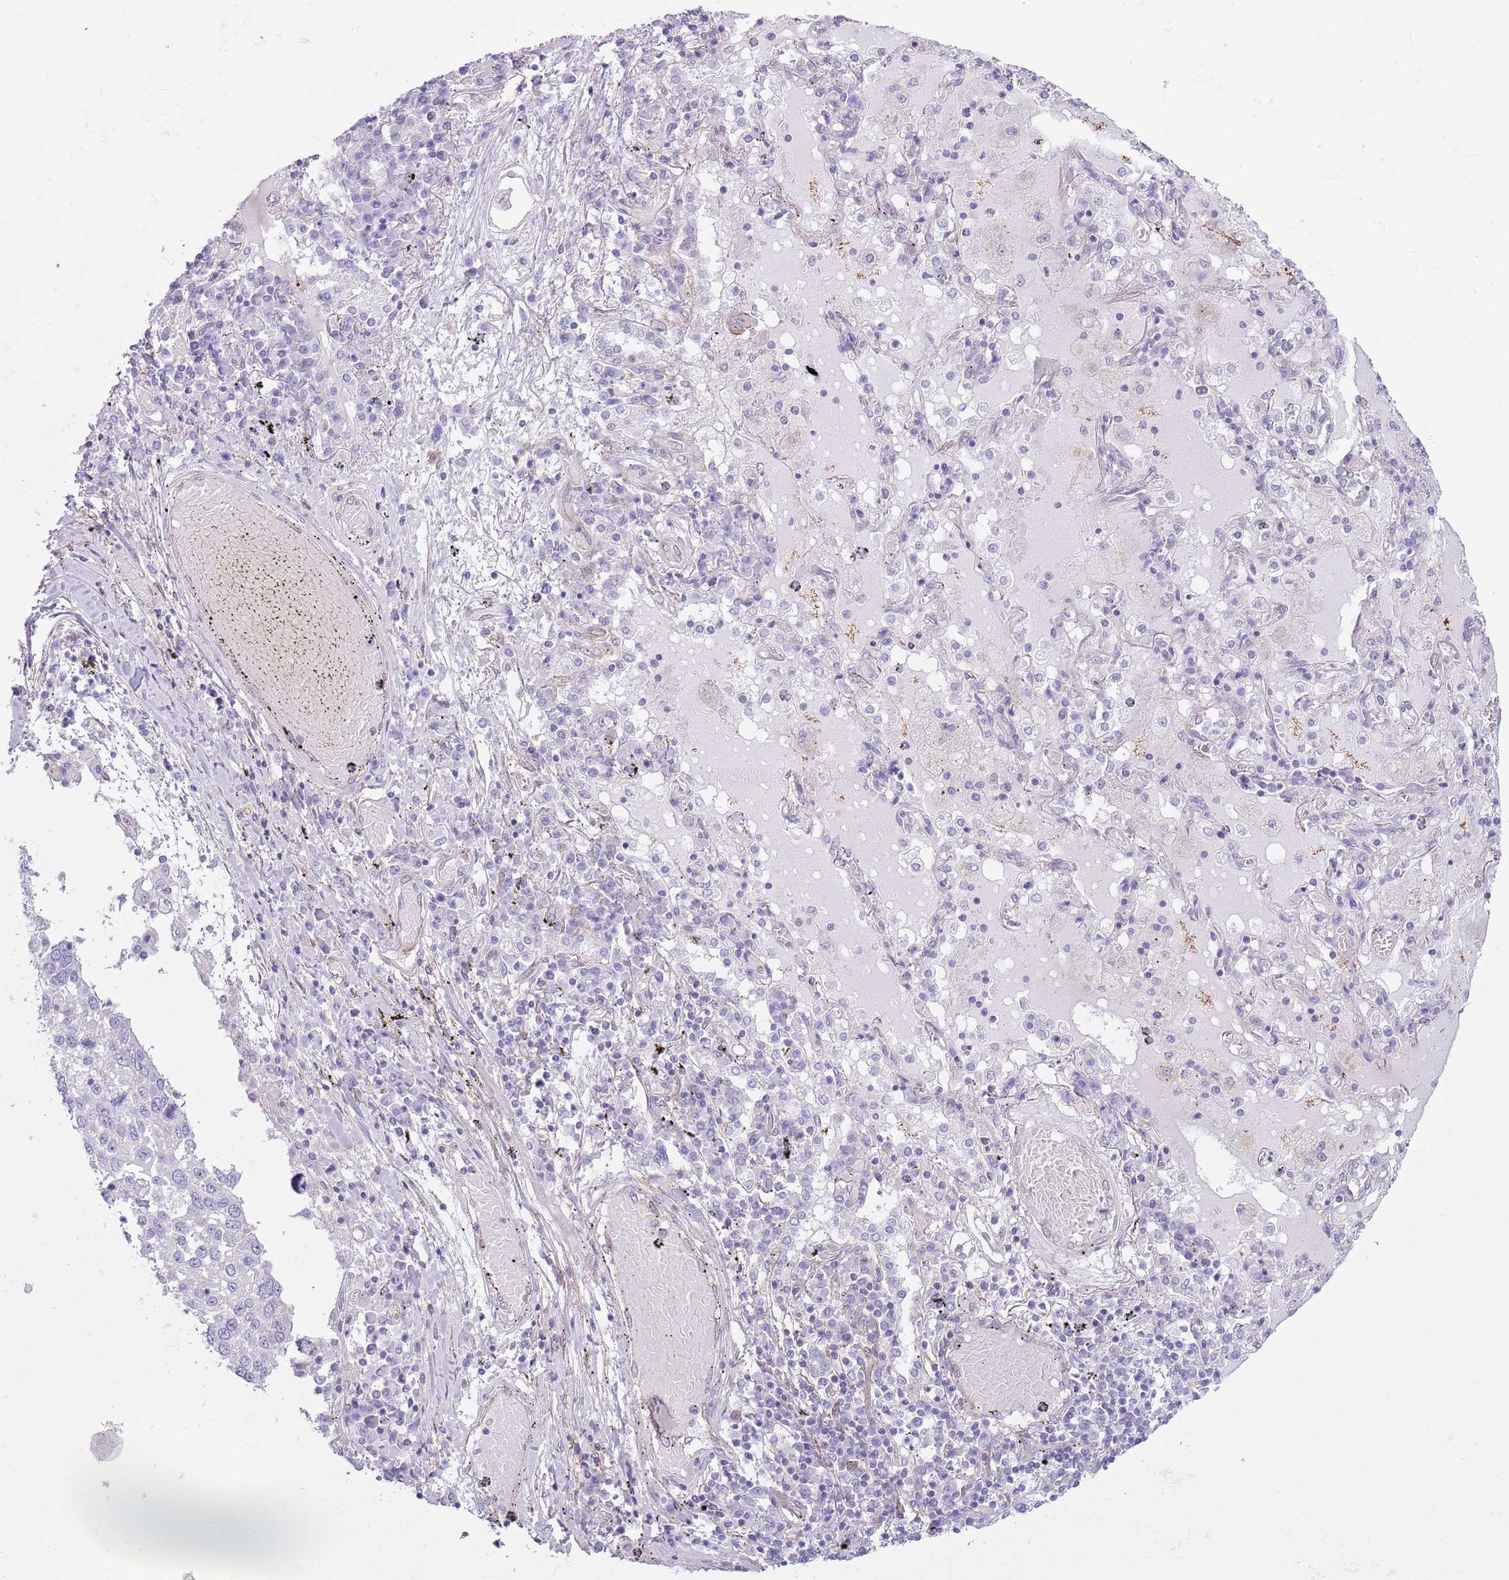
{"staining": {"intensity": "negative", "quantity": "none", "location": "none"}, "tissue": "lung cancer", "cell_type": "Tumor cells", "image_type": "cancer", "snomed": [{"axis": "morphology", "description": "Squamous cell carcinoma, NOS"}, {"axis": "topography", "description": "Lung"}], "caption": "Human lung cancer (squamous cell carcinoma) stained for a protein using immunohistochemistry (IHC) demonstrates no staining in tumor cells.", "gene": "RBP3", "patient": {"sex": "male", "age": 65}}